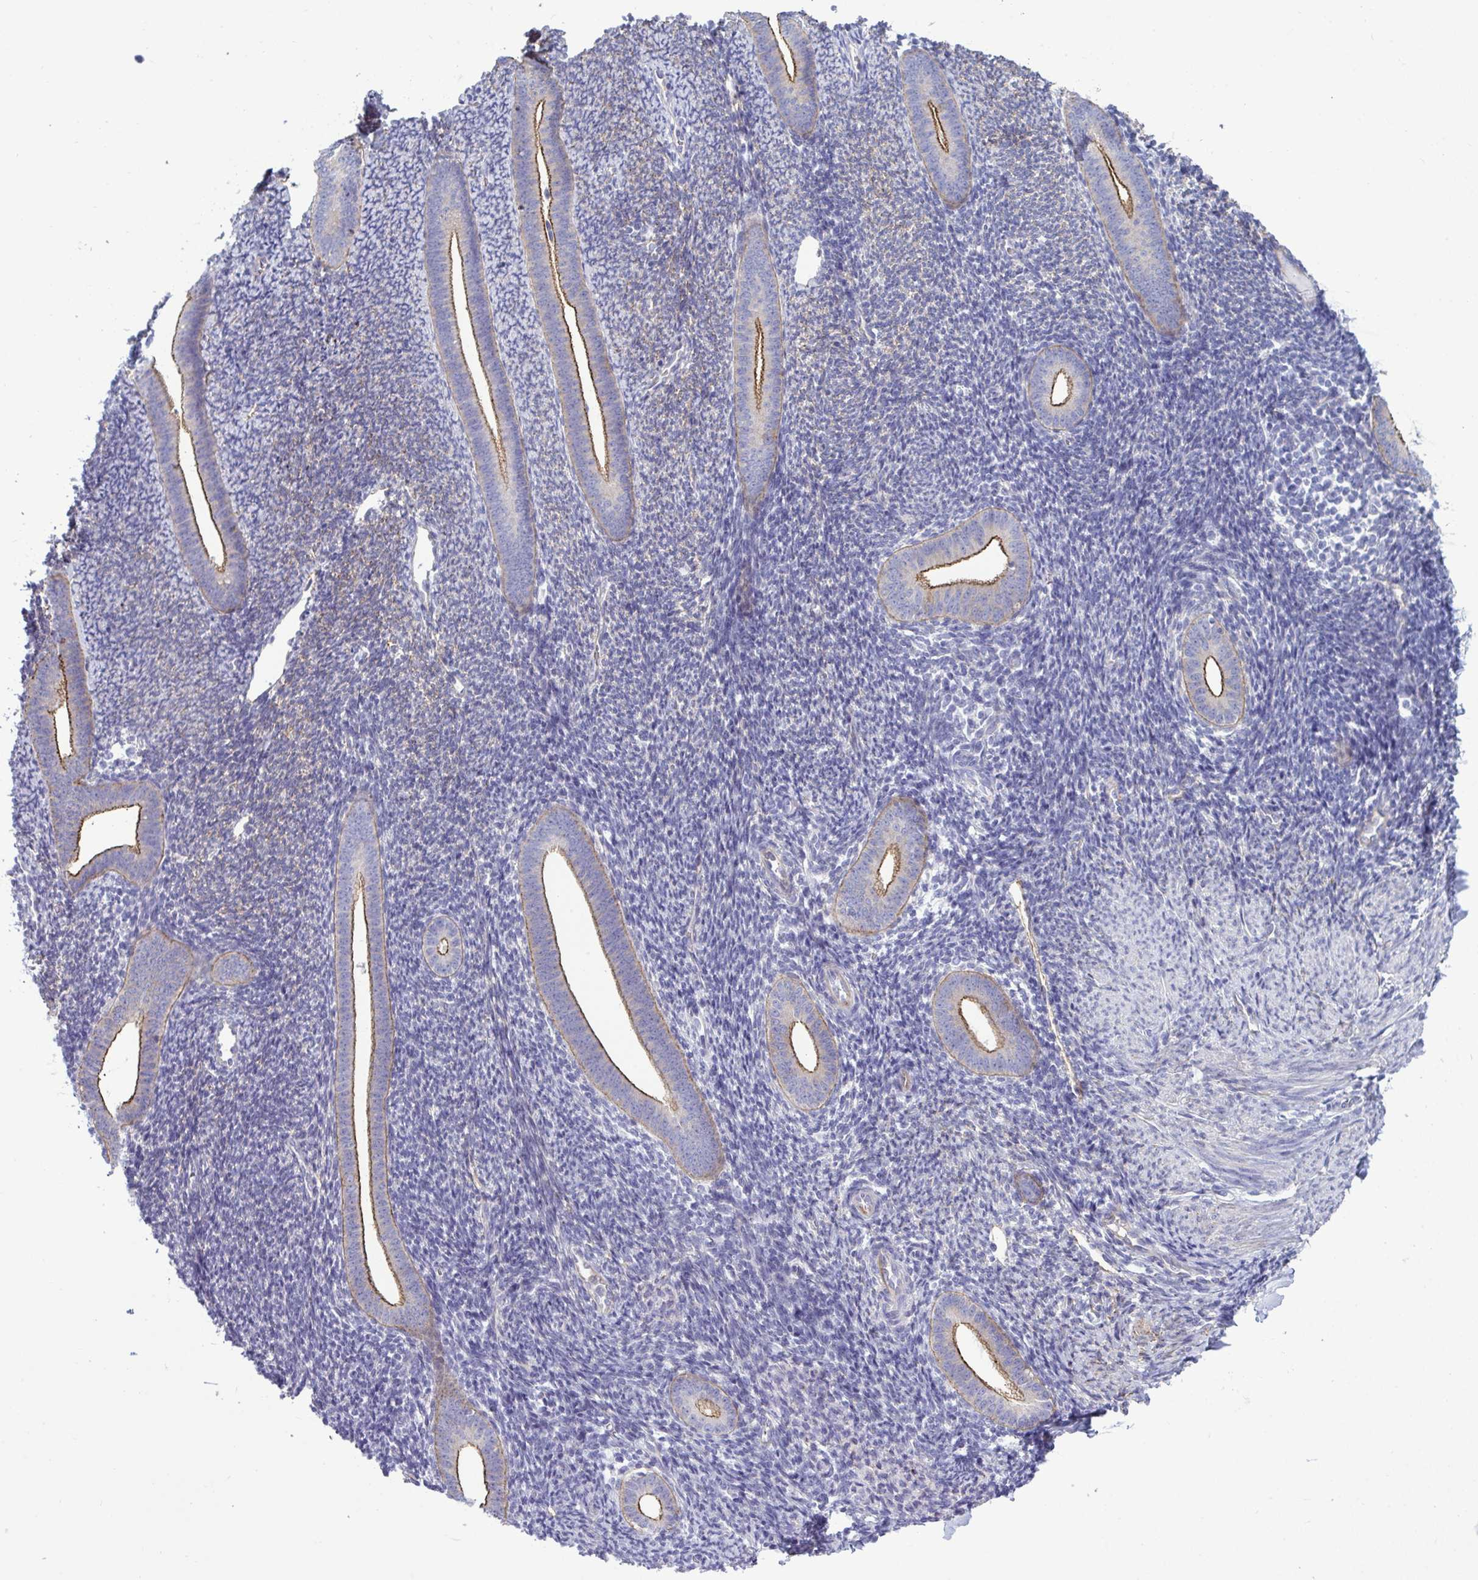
{"staining": {"intensity": "moderate", "quantity": "<25%", "location": "cytoplasmic/membranous"}, "tissue": "endometrium", "cell_type": "Cells in endometrial stroma", "image_type": "normal", "snomed": [{"axis": "morphology", "description": "Normal tissue, NOS"}, {"axis": "topography", "description": "Endometrium"}], "caption": "The image shows staining of benign endometrium, revealing moderate cytoplasmic/membranous protein positivity (brown color) within cells in endometrial stroma.", "gene": "MYH10", "patient": {"sex": "female", "age": 39}}